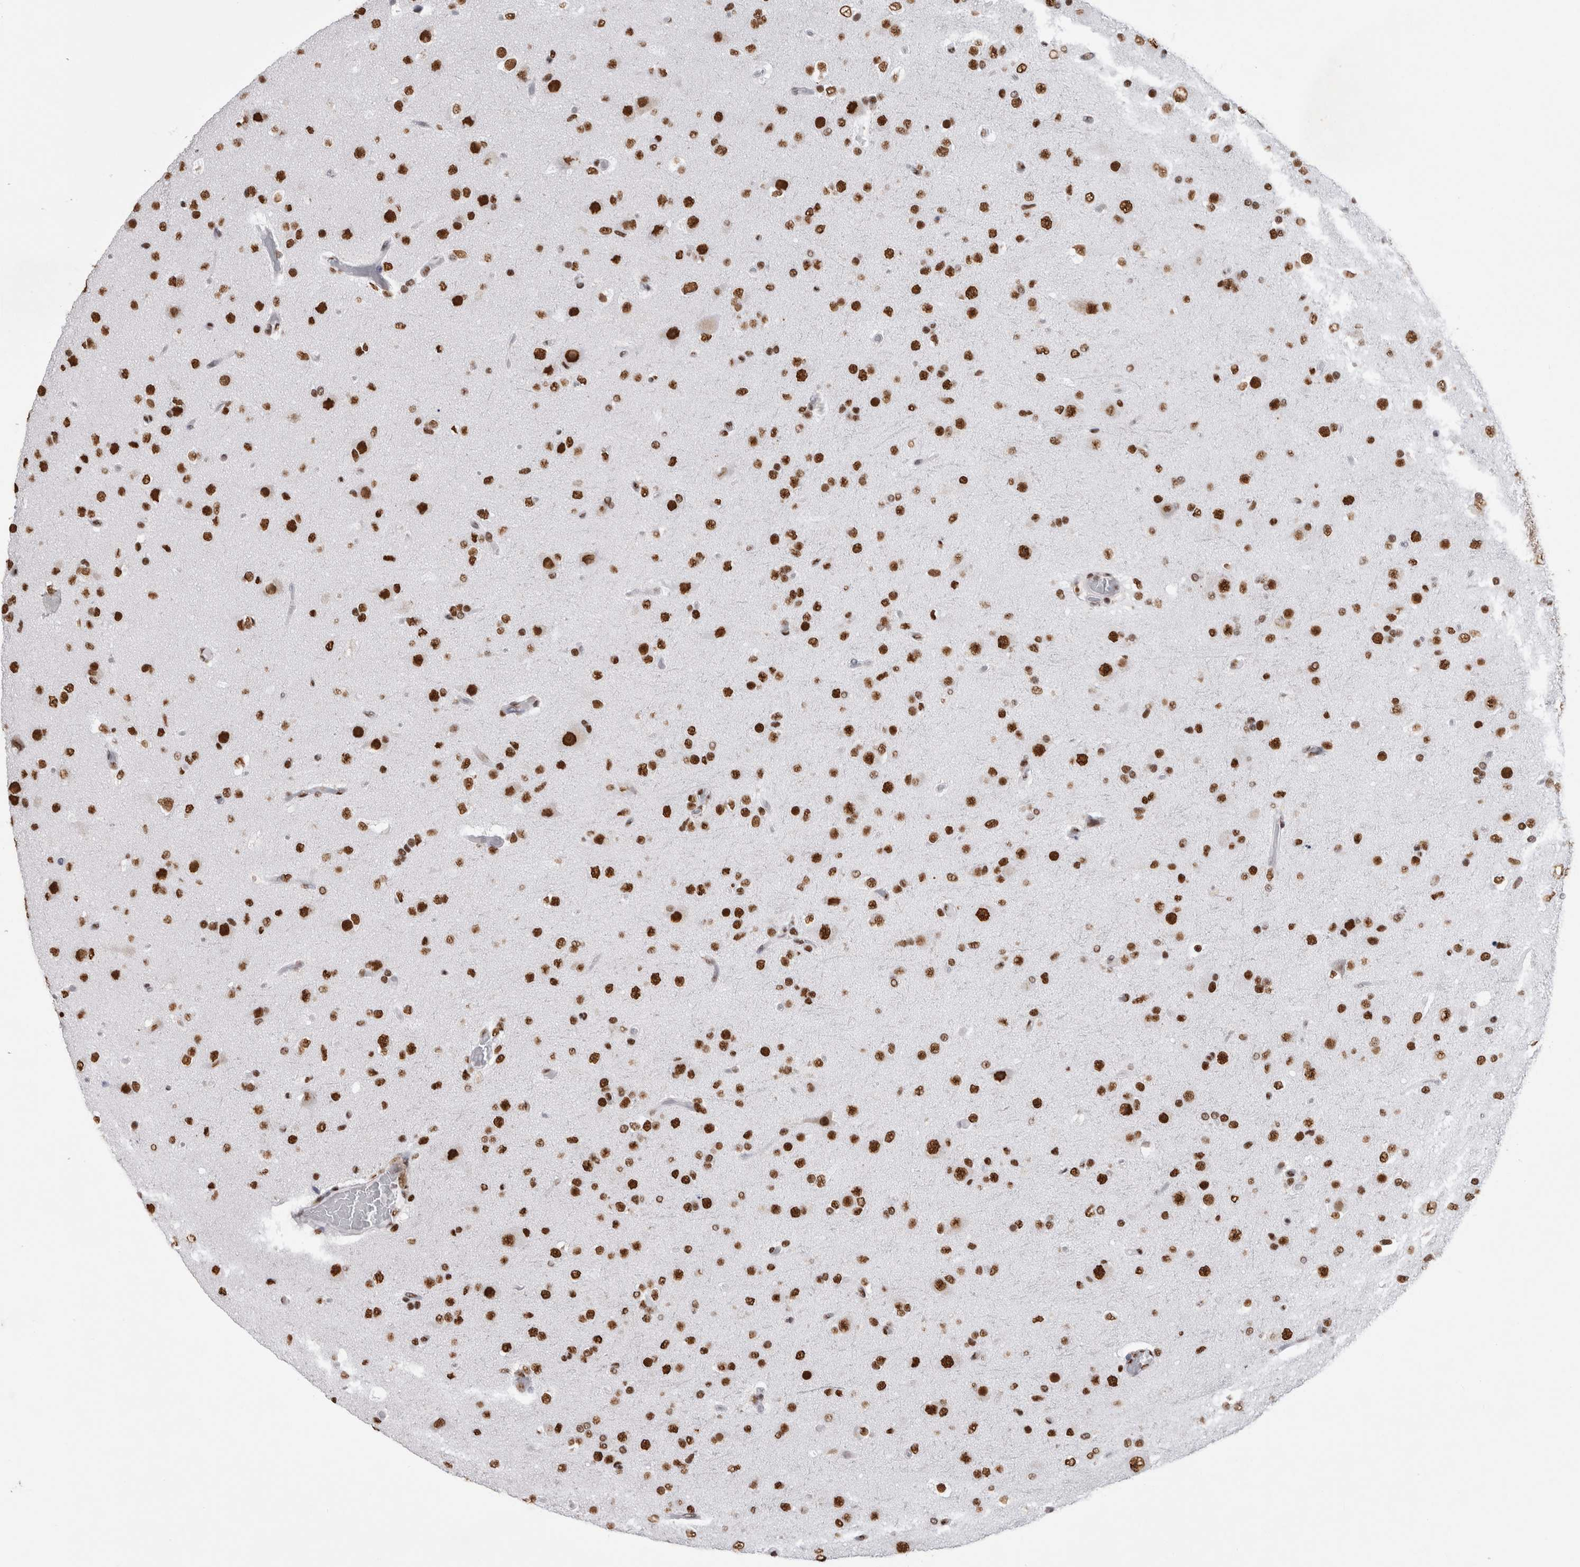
{"staining": {"intensity": "strong", "quantity": ">75%", "location": "nuclear"}, "tissue": "glioma", "cell_type": "Tumor cells", "image_type": "cancer", "snomed": [{"axis": "morphology", "description": "Glioma, malignant, Low grade"}, {"axis": "topography", "description": "Brain"}], "caption": "Immunohistochemical staining of human glioma reveals high levels of strong nuclear expression in about >75% of tumor cells.", "gene": "ALPK3", "patient": {"sex": "male", "age": 65}}